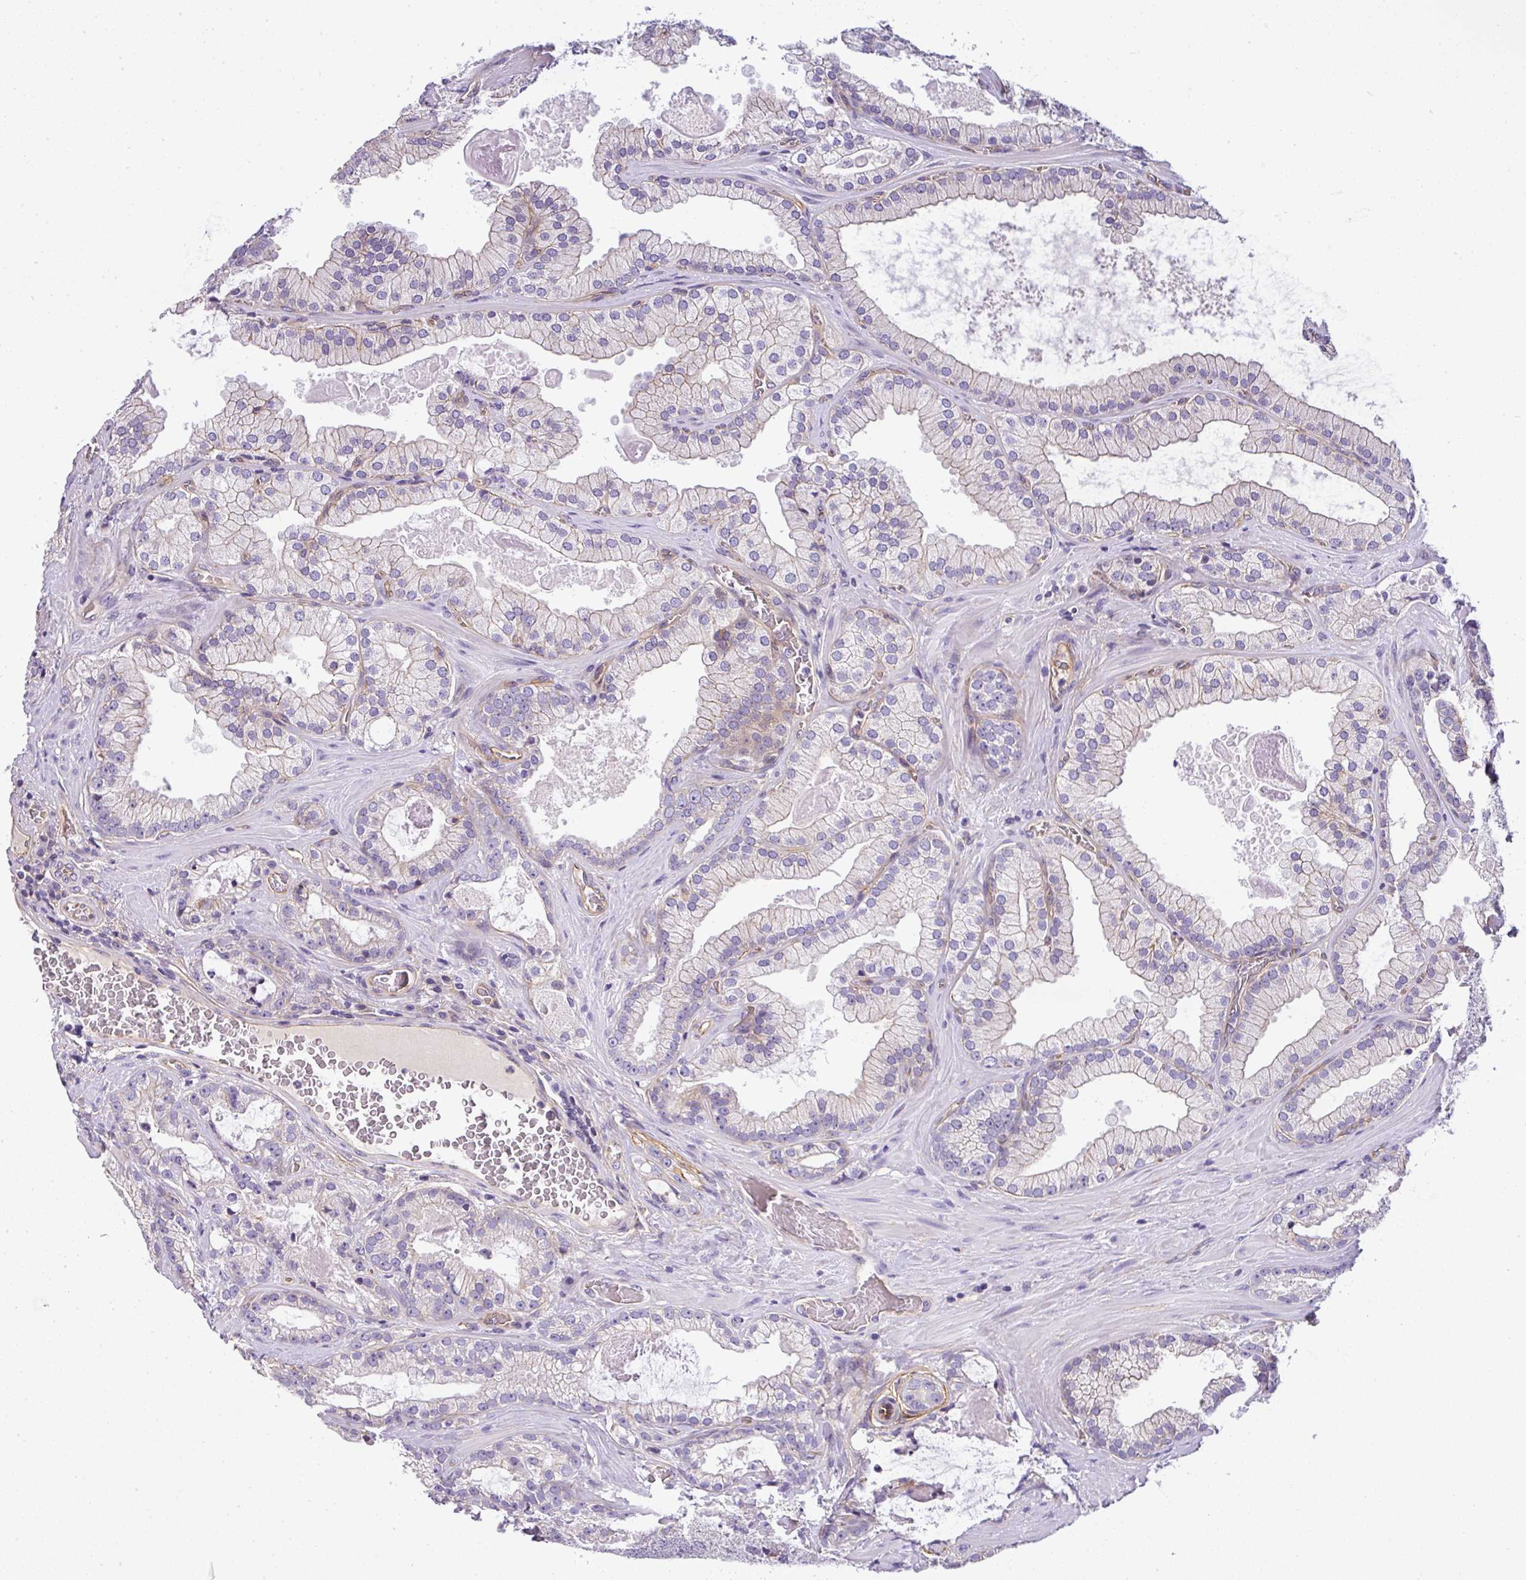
{"staining": {"intensity": "negative", "quantity": "none", "location": "none"}, "tissue": "prostate cancer", "cell_type": "Tumor cells", "image_type": "cancer", "snomed": [{"axis": "morphology", "description": "Adenocarcinoma, High grade"}, {"axis": "topography", "description": "Prostate"}], "caption": "Immunohistochemical staining of human adenocarcinoma (high-grade) (prostate) exhibits no significant expression in tumor cells.", "gene": "OR11H4", "patient": {"sex": "male", "age": 68}}